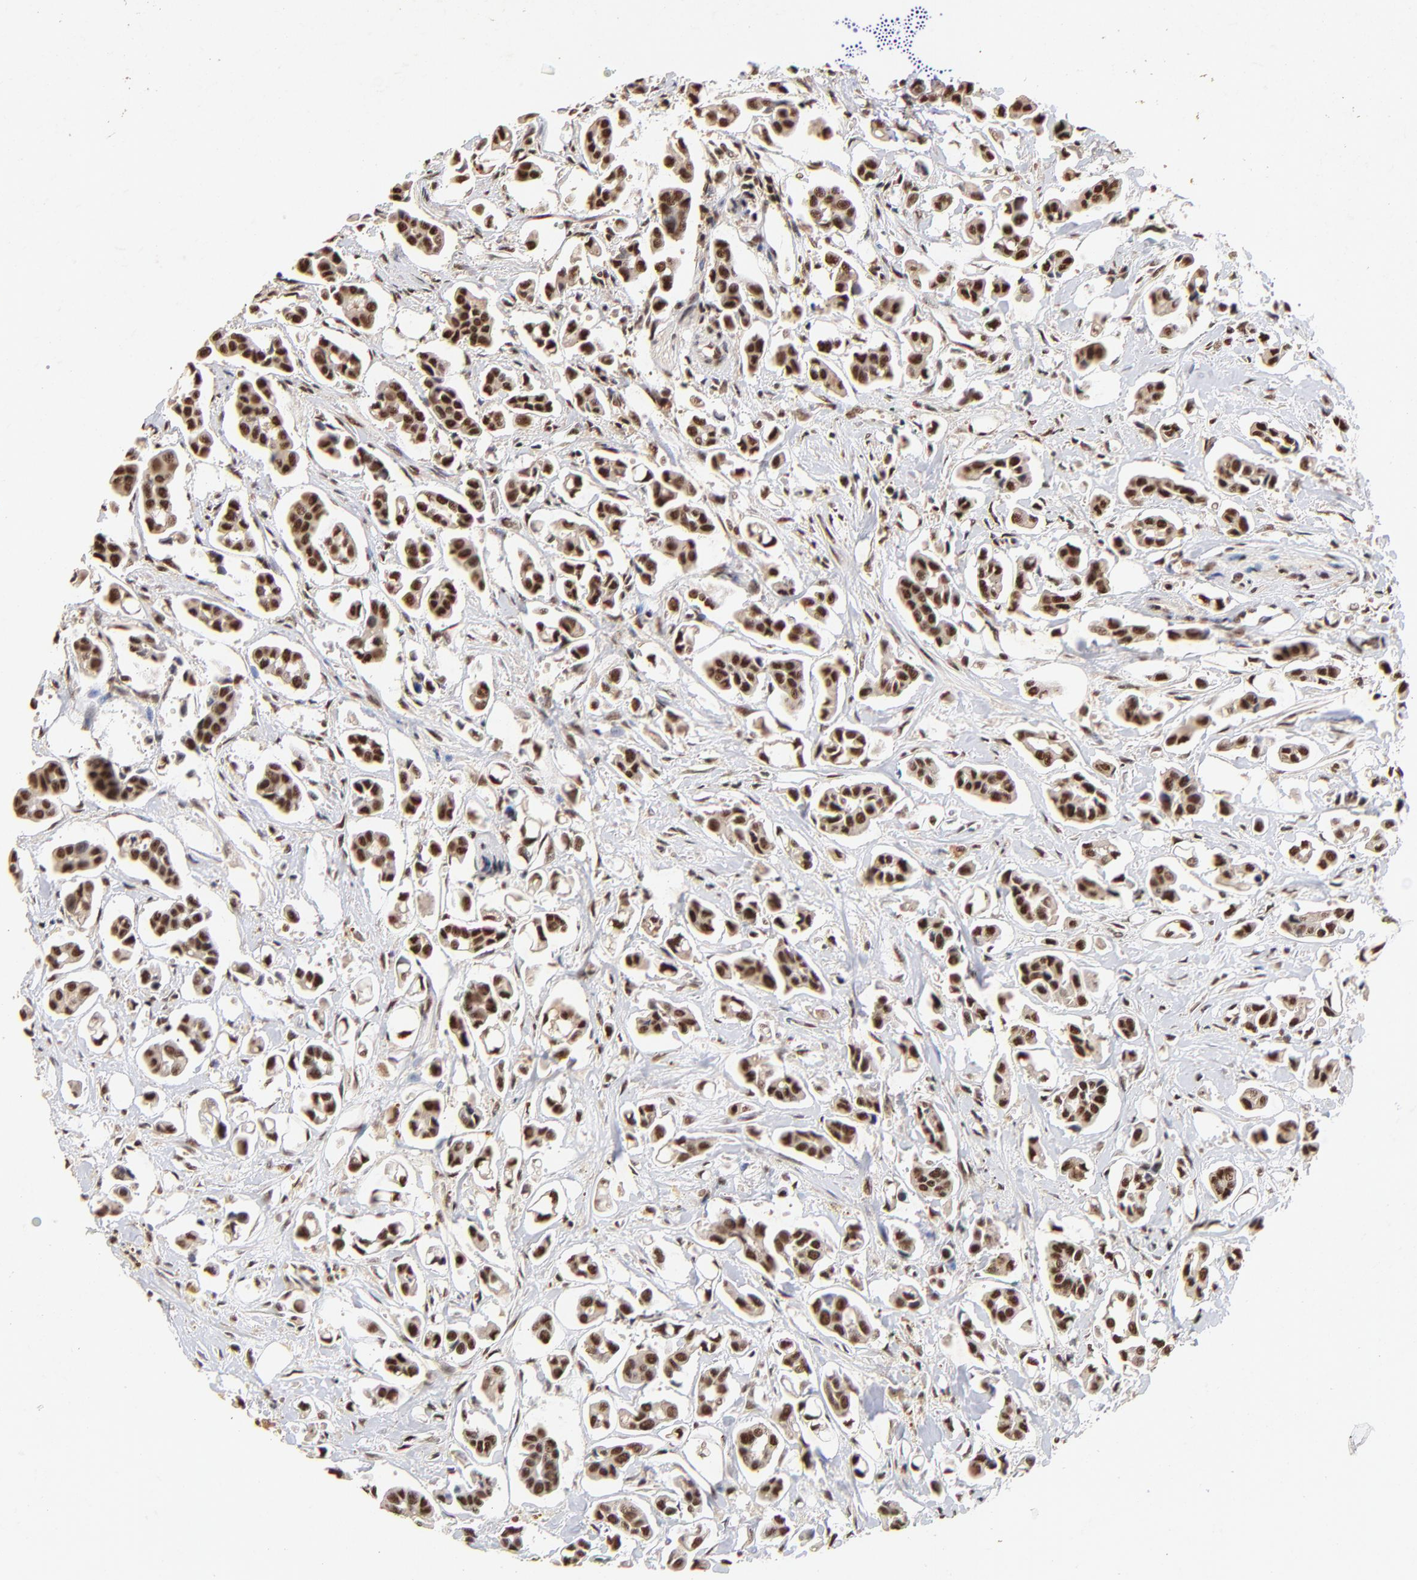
{"staining": {"intensity": "strong", "quantity": ">75%", "location": "cytoplasmic/membranous,nuclear"}, "tissue": "urothelial cancer", "cell_type": "Tumor cells", "image_type": "cancer", "snomed": [{"axis": "morphology", "description": "Urothelial carcinoma, High grade"}, {"axis": "topography", "description": "Urinary bladder"}], "caption": "Protein analysis of high-grade urothelial carcinoma tissue displays strong cytoplasmic/membranous and nuclear expression in about >75% of tumor cells.", "gene": "MED12", "patient": {"sex": "male", "age": 66}}